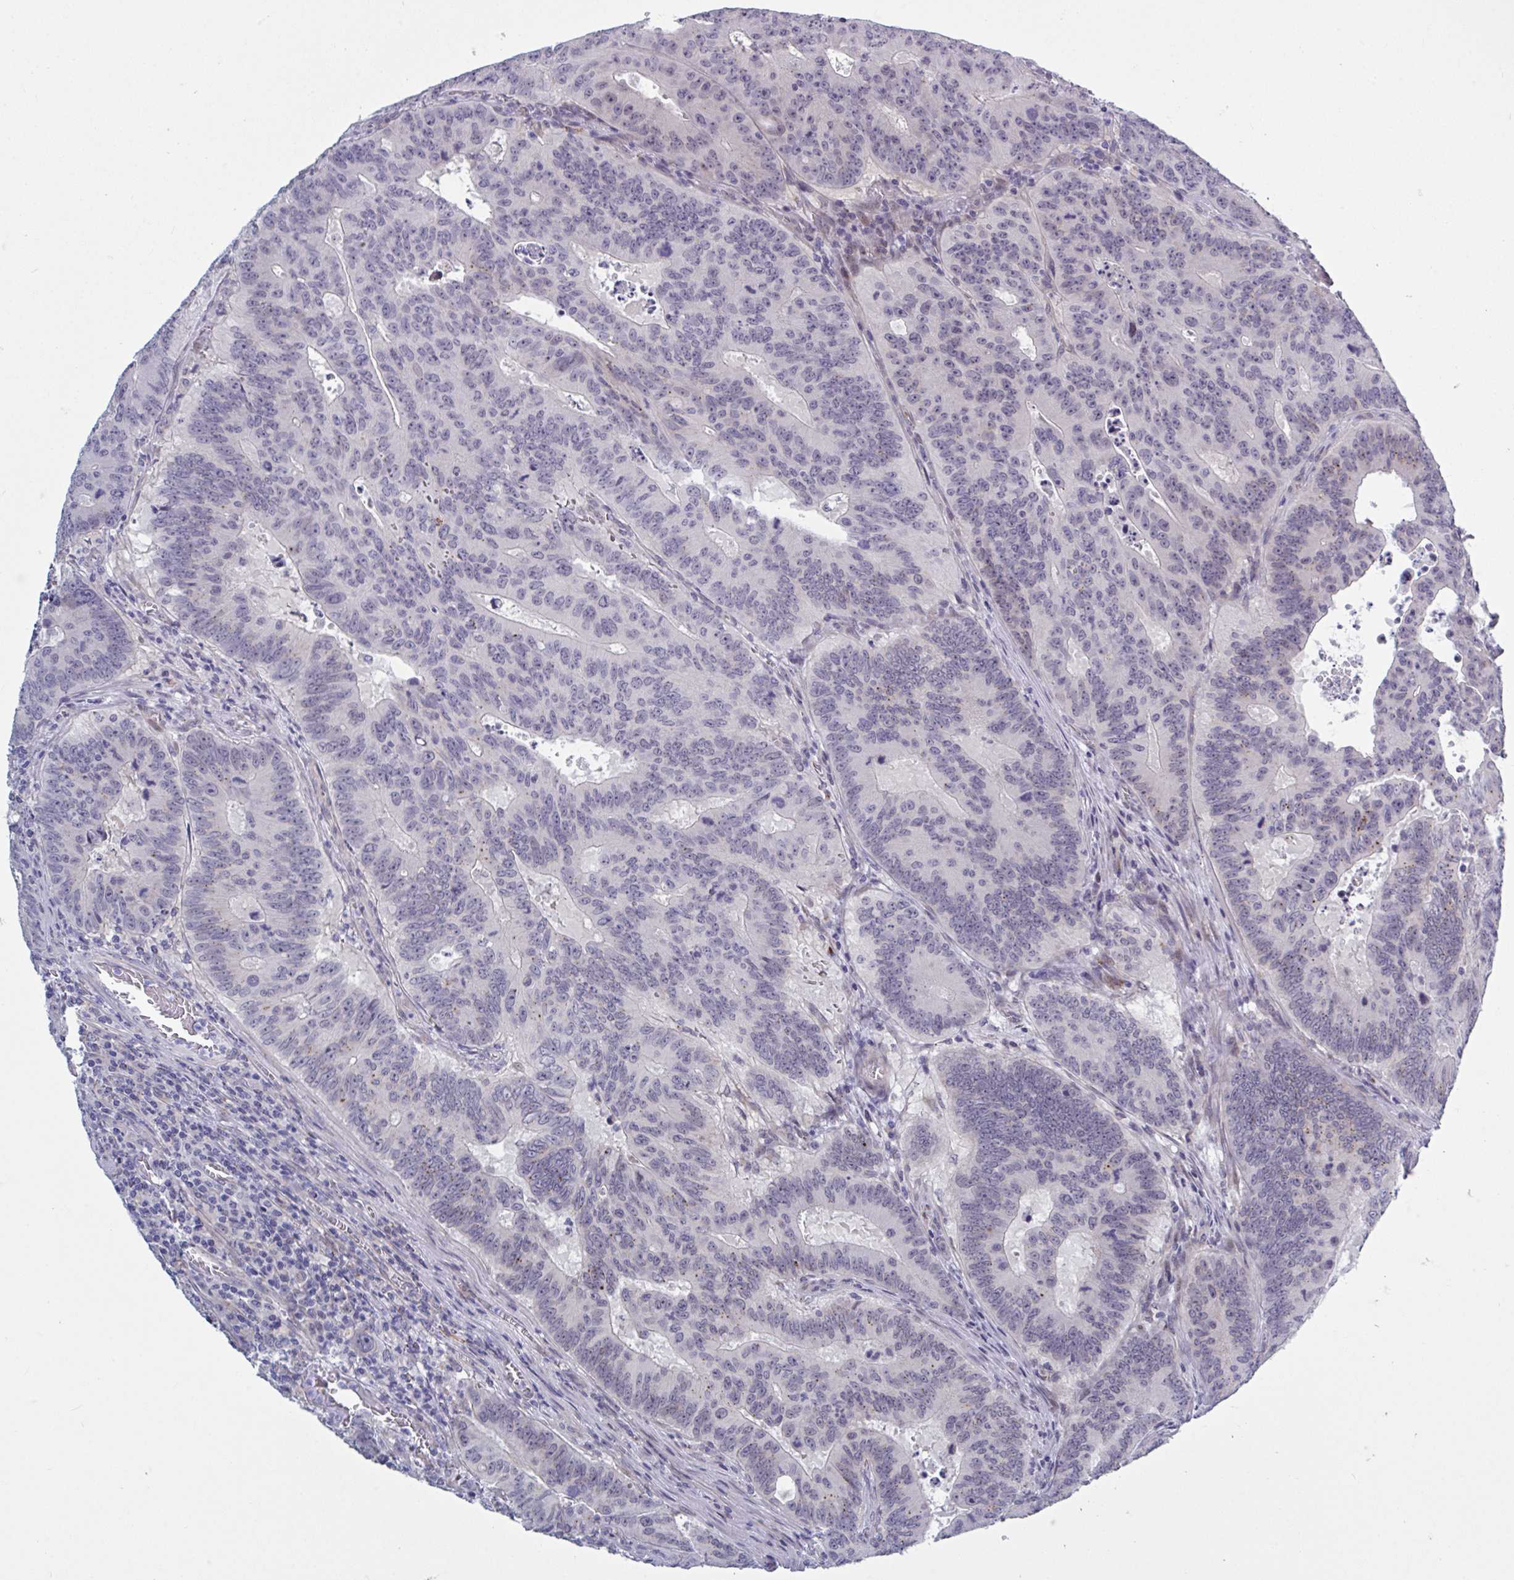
{"staining": {"intensity": "negative", "quantity": "none", "location": "none"}, "tissue": "colorectal cancer", "cell_type": "Tumor cells", "image_type": "cancer", "snomed": [{"axis": "morphology", "description": "Adenocarcinoma, NOS"}, {"axis": "topography", "description": "Colon"}], "caption": "Human colorectal cancer (adenocarcinoma) stained for a protein using IHC exhibits no expression in tumor cells.", "gene": "TCEAL8", "patient": {"sex": "male", "age": 62}}